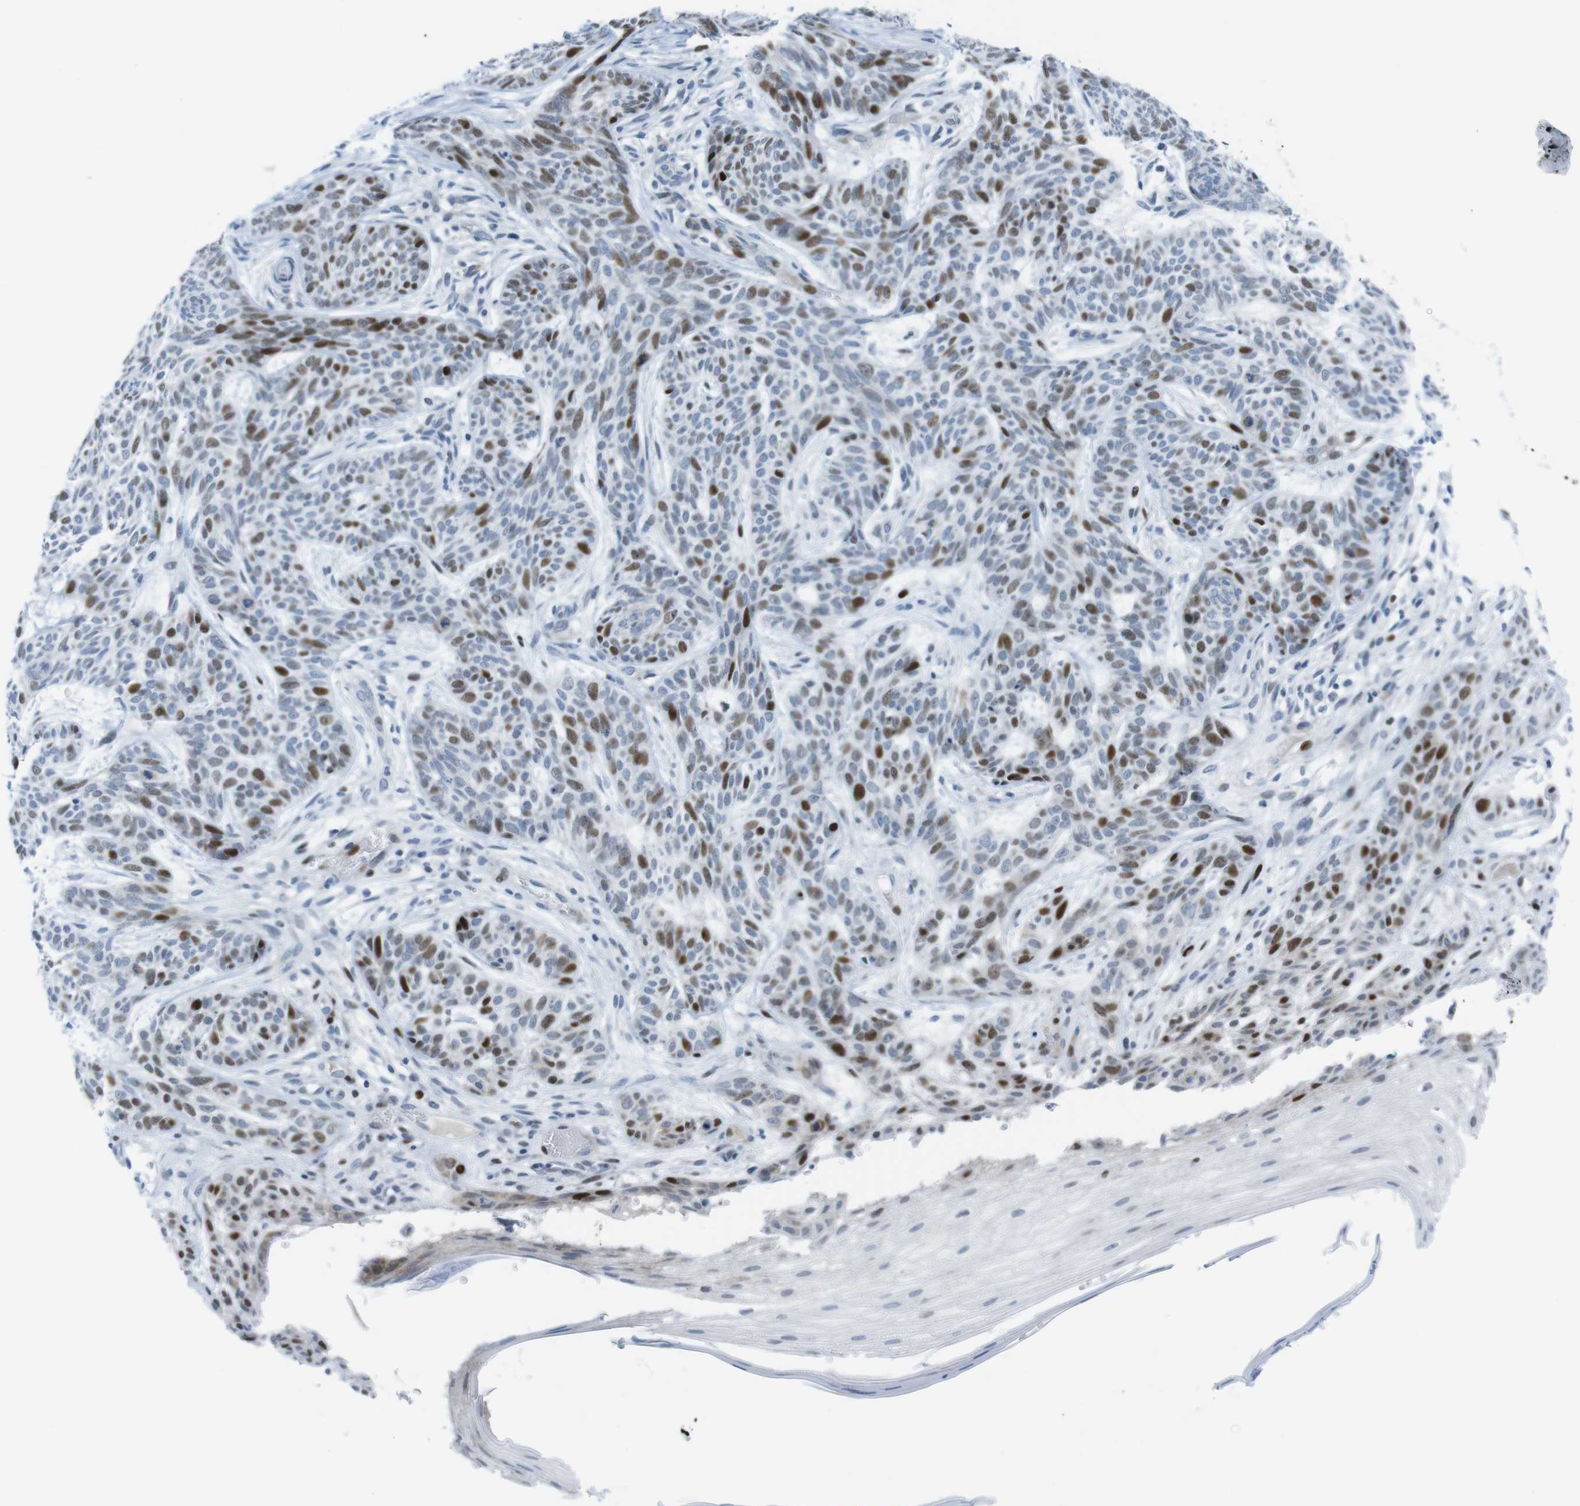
{"staining": {"intensity": "moderate", "quantity": "25%-75%", "location": "nuclear"}, "tissue": "skin cancer", "cell_type": "Tumor cells", "image_type": "cancer", "snomed": [{"axis": "morphology", "description": "Basal cell carcinoma"}, {"axis": "topography", "description": "Skin"}], "caption": "Immunohistochemistry (IHC) histopathology image of skin cancer (basal cell carcinoma) stained for a protein (brown), which reveals medium levels of moderate nuclear staining in approximately 25%-75% of tumor cells.", "gene": "CHAF1A", "patient": {"sex": "female", "age": 59}}